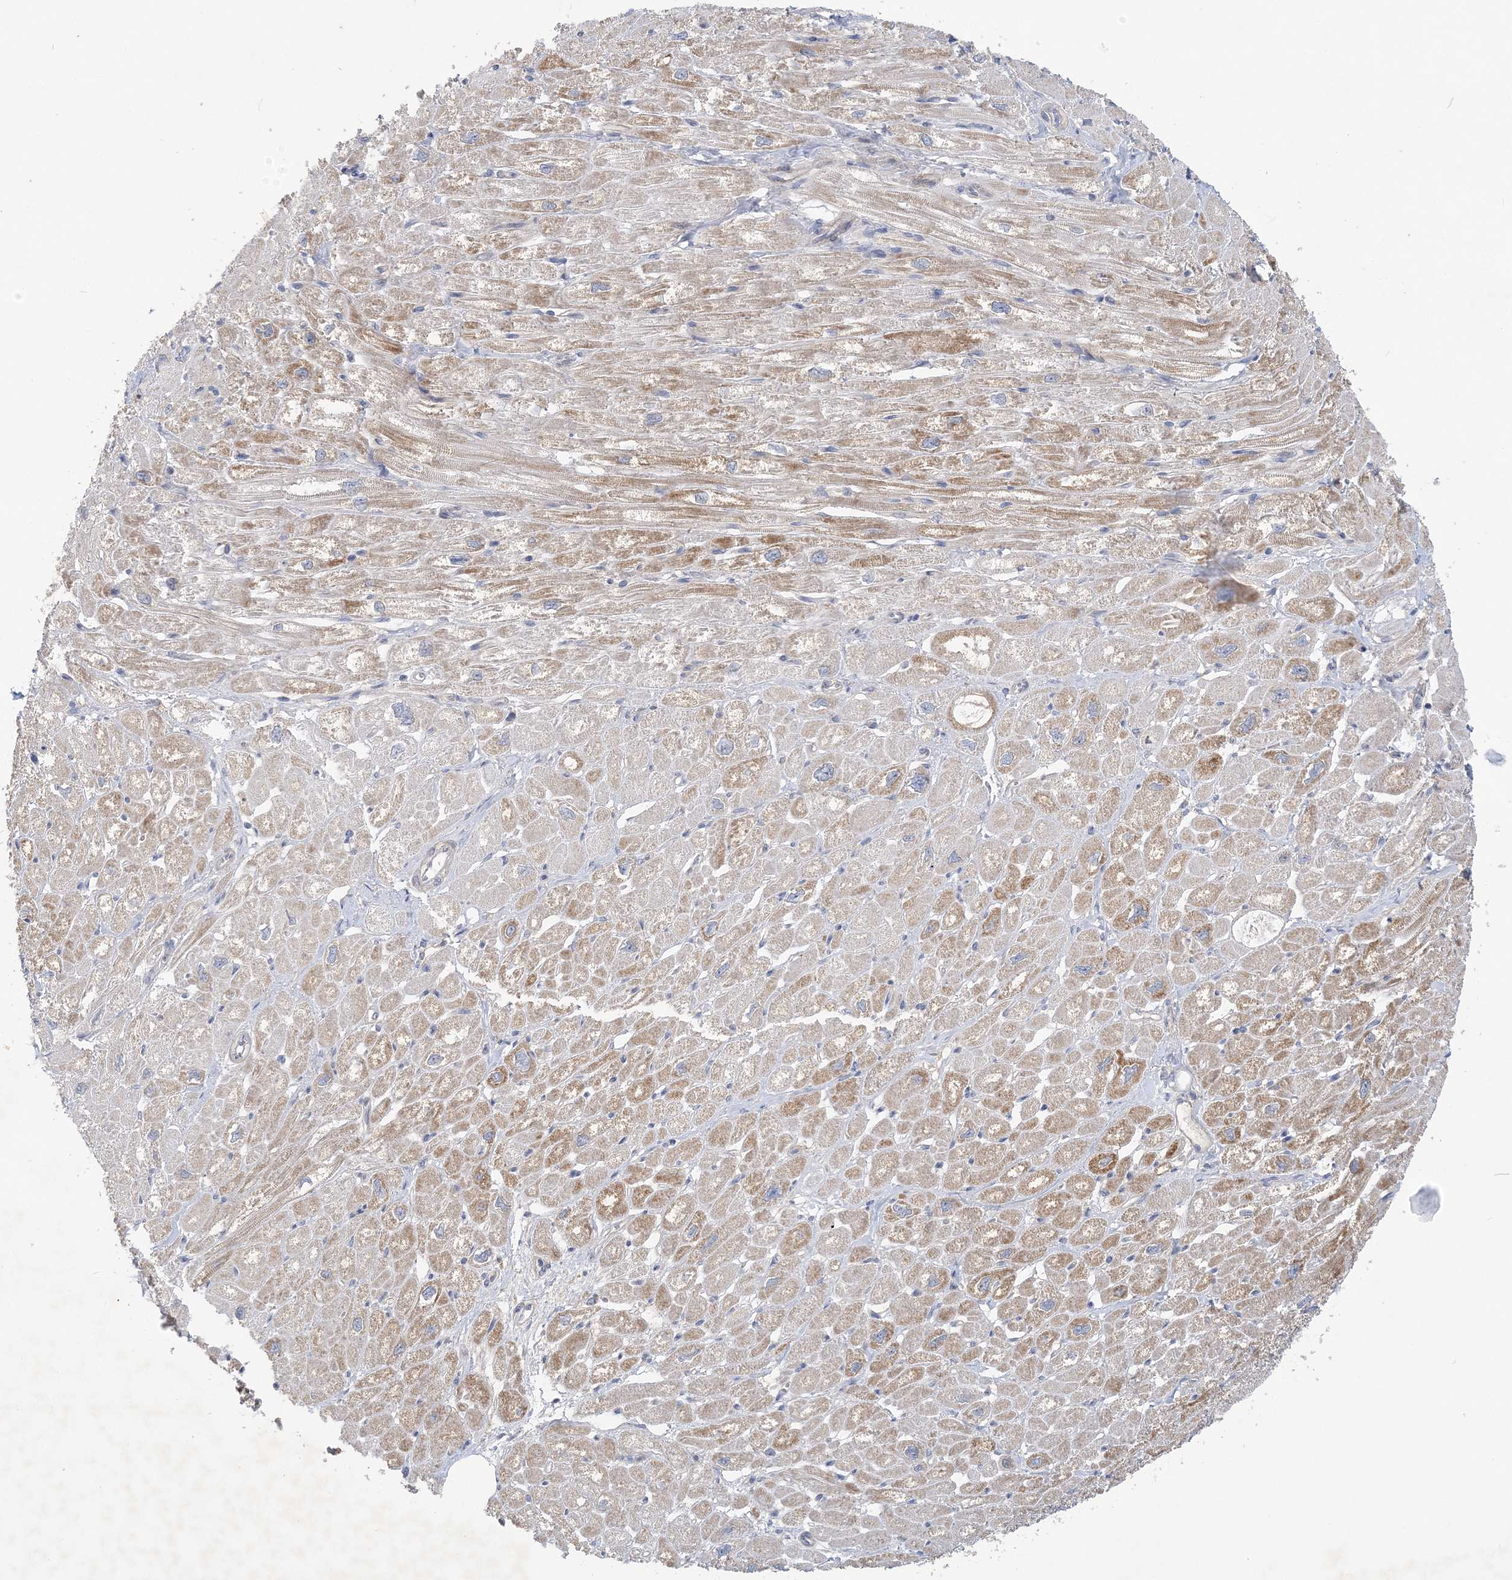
{"staining": {"intensity": "weak", "quantity": "25%-75%", "location": "cytoplasmic/membranous"}, "tissue": "heart muscle", "cell_type": "Cardiomyocytes", "image_type": "normal", "snomed": [{"axis": "morphology", "description": "Normal tissue, NOS"}, {"axis": "topography", "description": "Heart"}], "caption": "Protein expression analysis of unremarkable human heart muscle reveals weak cytoplasmic/membranous positivity in approximately 25%-75% of cardiomyocytes. (Stains: DAB (3,3'-diaminobenzidine) in brown, nuclei in blue, Microscopy: brightfield microscopy at high magnification).", "gene": "ANKRD35", "patient": {"sex": "male", "age": 50}}